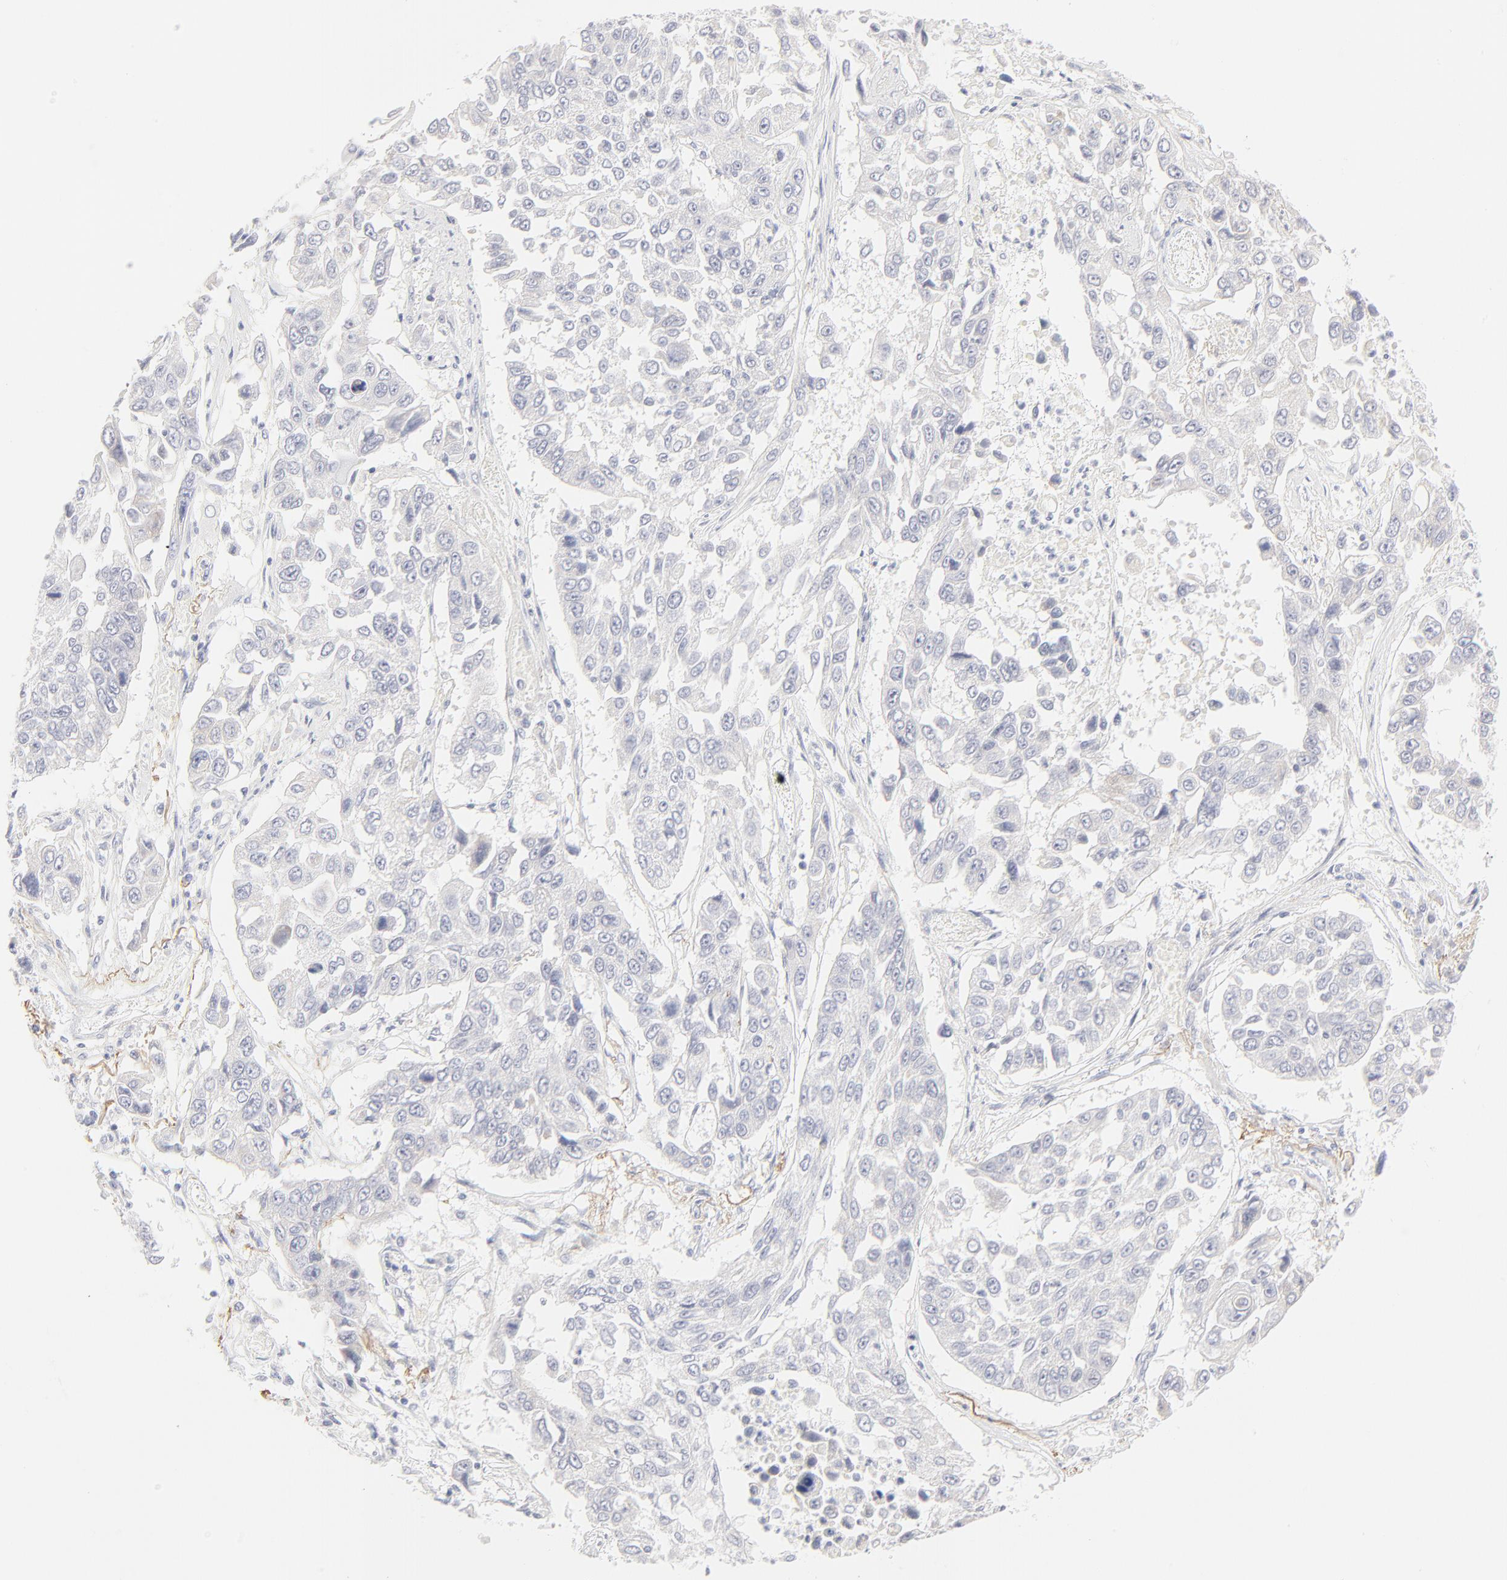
{"staining": {"intensity": "negative", "quantity": "none", "location": "none"}, "tissue": "lung cancer", "cell_type": "Tumor cells", "image_type": "cancer", "snomed": [{"axis": "morphology", "description": "Squamous cell carcinoma, NOS"}, {"axis": "topography", "description": "Lung"}], "caption": "Immunohistochemistry (IHC) image of neoplastic tissue: human lung cancer stained with DAB (3,3'-diaminobenzidine) reveals no significant protein positivity in tumor cells. (Brightfield microscopy of DAB immunohistochemistry at high magnification).", "gene": "NPNT", "patient": {"sex": "male", "age": 71}}